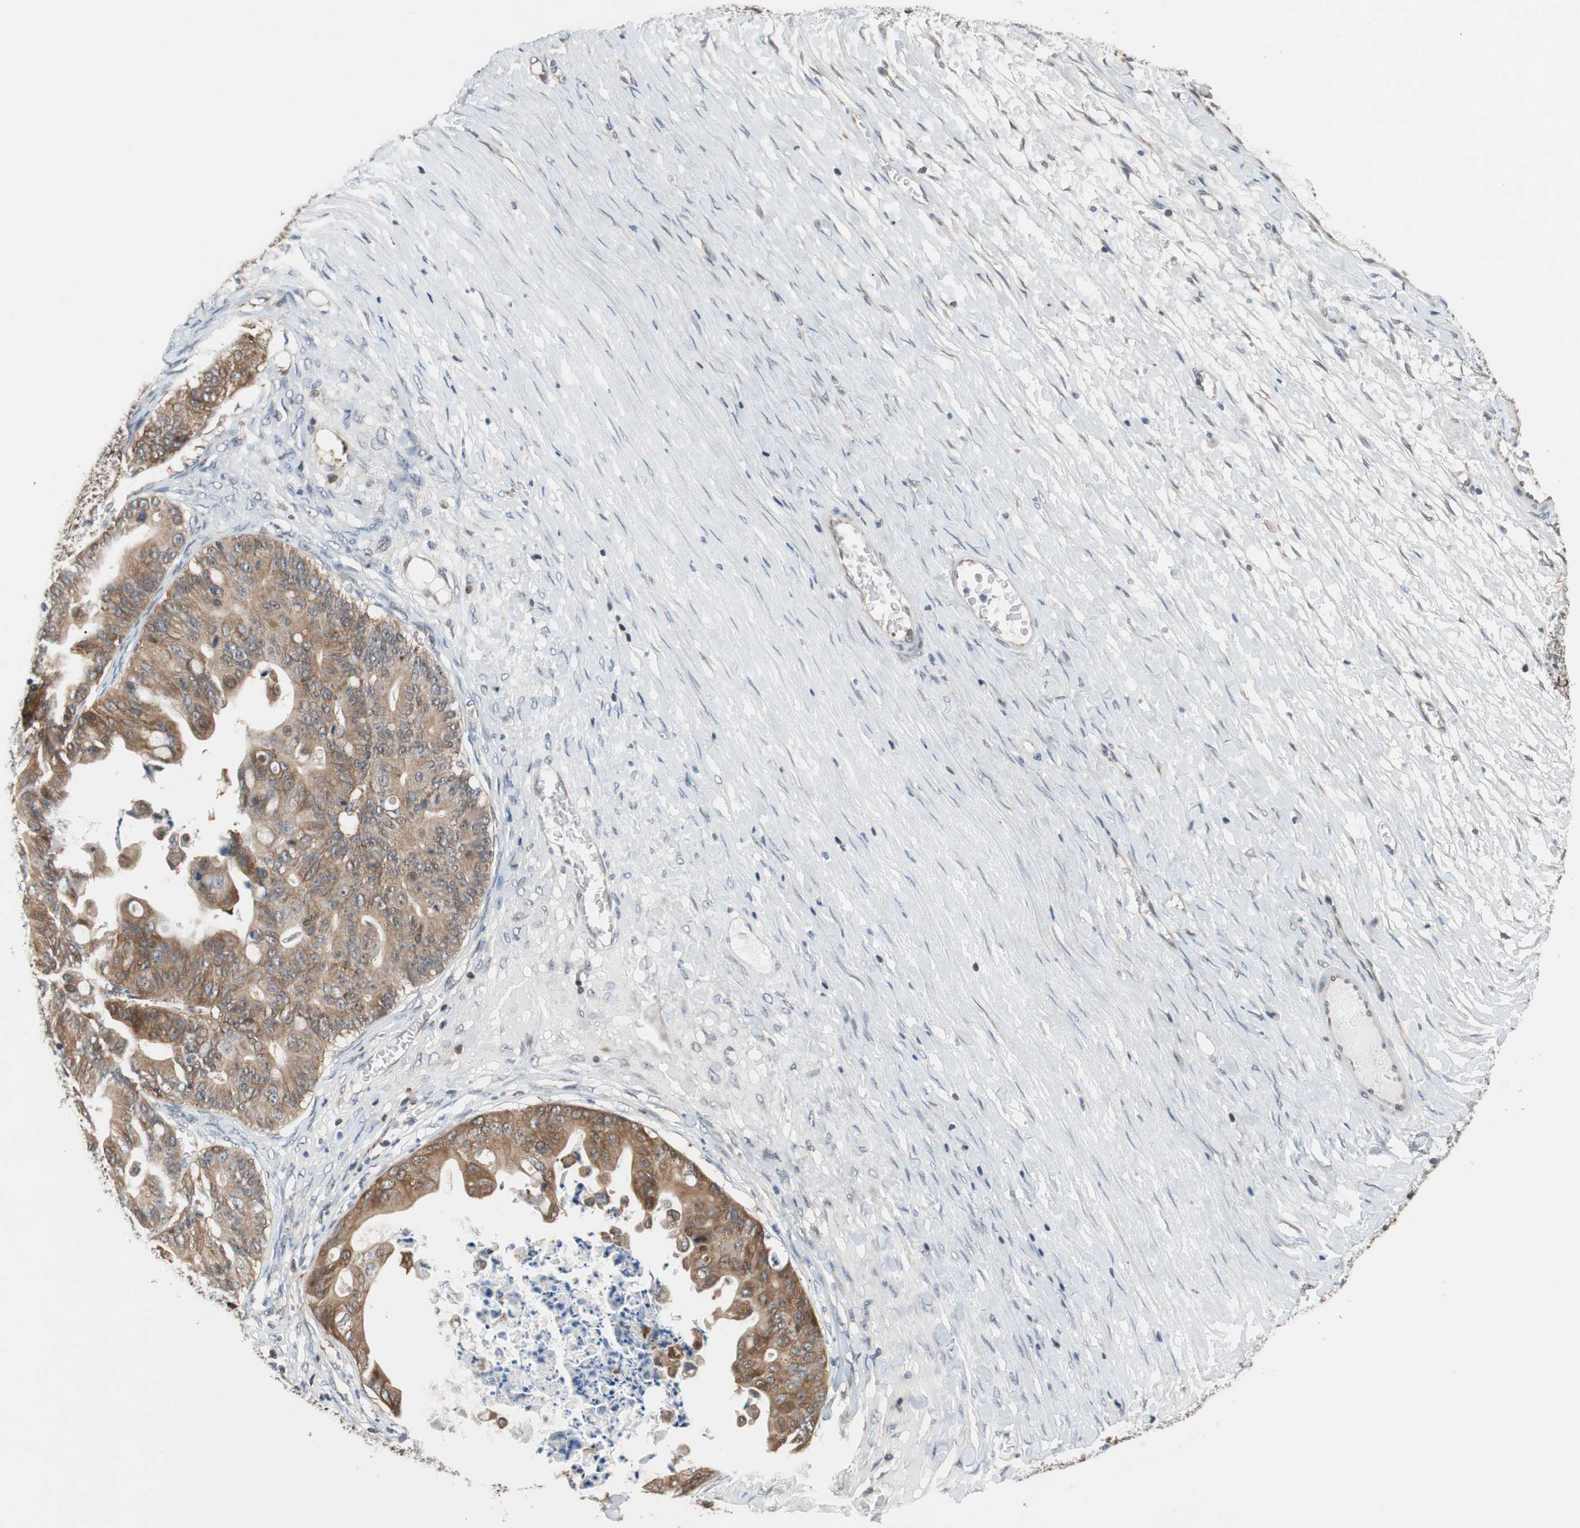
{"staining": {"intensity": "moderate", "quantity": ">75%", "location": "cytoplasmic/membranous"}, "tissue": "ovarian cancer", "cell_type": "Tumor cells", "image_type": "cancer", "snomed": [{"axis": "morphology", "description": "Cystadenocarcinoma, mucinous, NOS"}, {"axis": "topography", "description": "Ovary"}], "caption": "Immunohistochemistry (IHC) histopathology image of neoplastic tissue: human ovarian cancer (mucinous cystadenocarcinoma) stained using IHC displays medium levels of moderate protein expression localized specifically in the cytoplasmic/membranous of tumor cells, appearing as a cytoplasmic/membranous brown color.", "gene": "ZNF512B", "patient": {"sex": "female", "age": 37}}